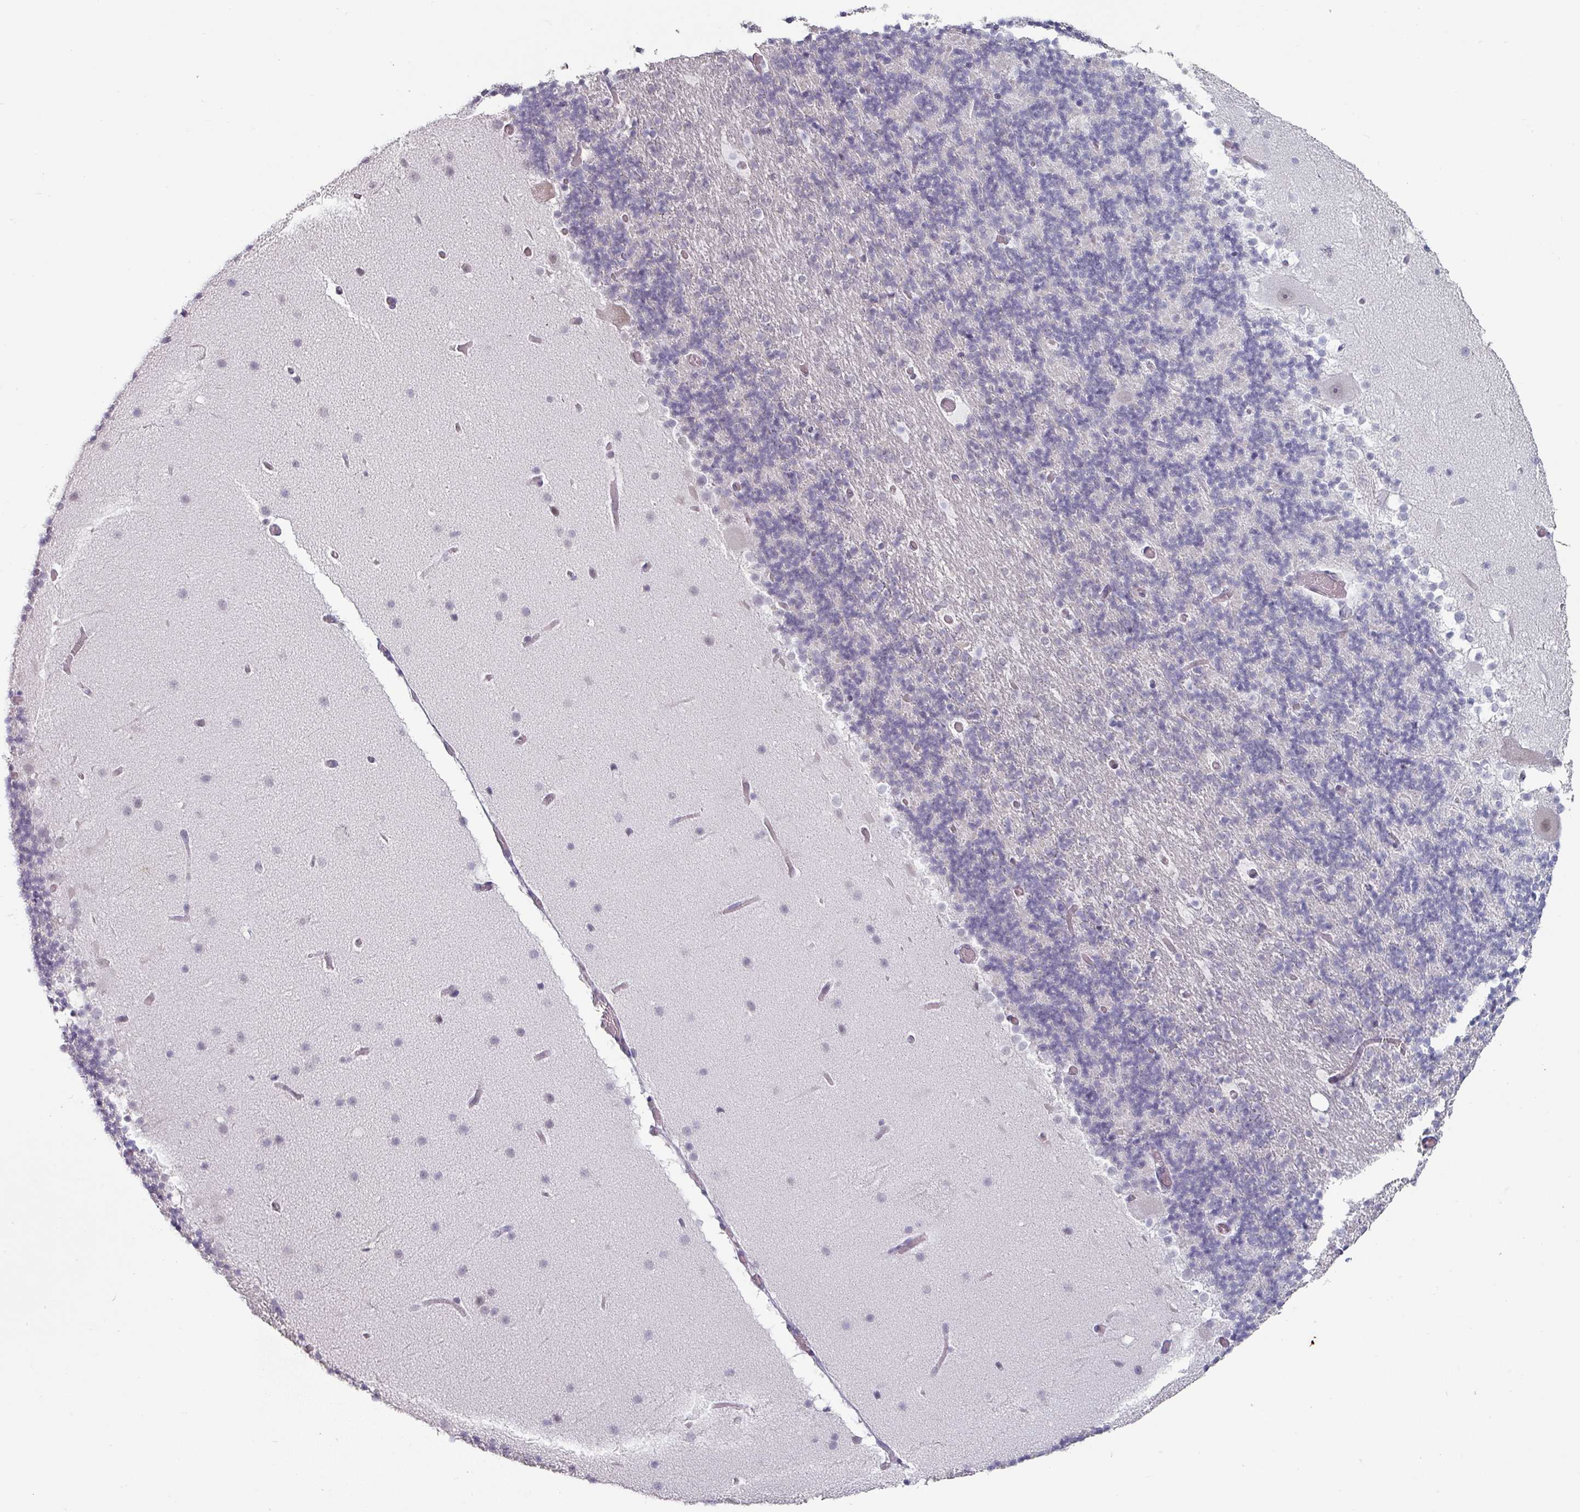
{"staining": {"intensity": "negative", "quantity": "none", "location": "none"}, "tissue": "cerebellum", "cell_type": "Cells in granular layer", "image_type": "normal", "snomed": [{"axis": "morphology", "description": "Normal tissue, NOS"}, {"axis": "topography", "description": "Cerebellum"}], "caption": "The immunohistochemistry micrograph has no significant staining in cells in granular layer of cerebellum.", "gene": "SPRR1A", "patient": {"sex": "male", "age": 57}}